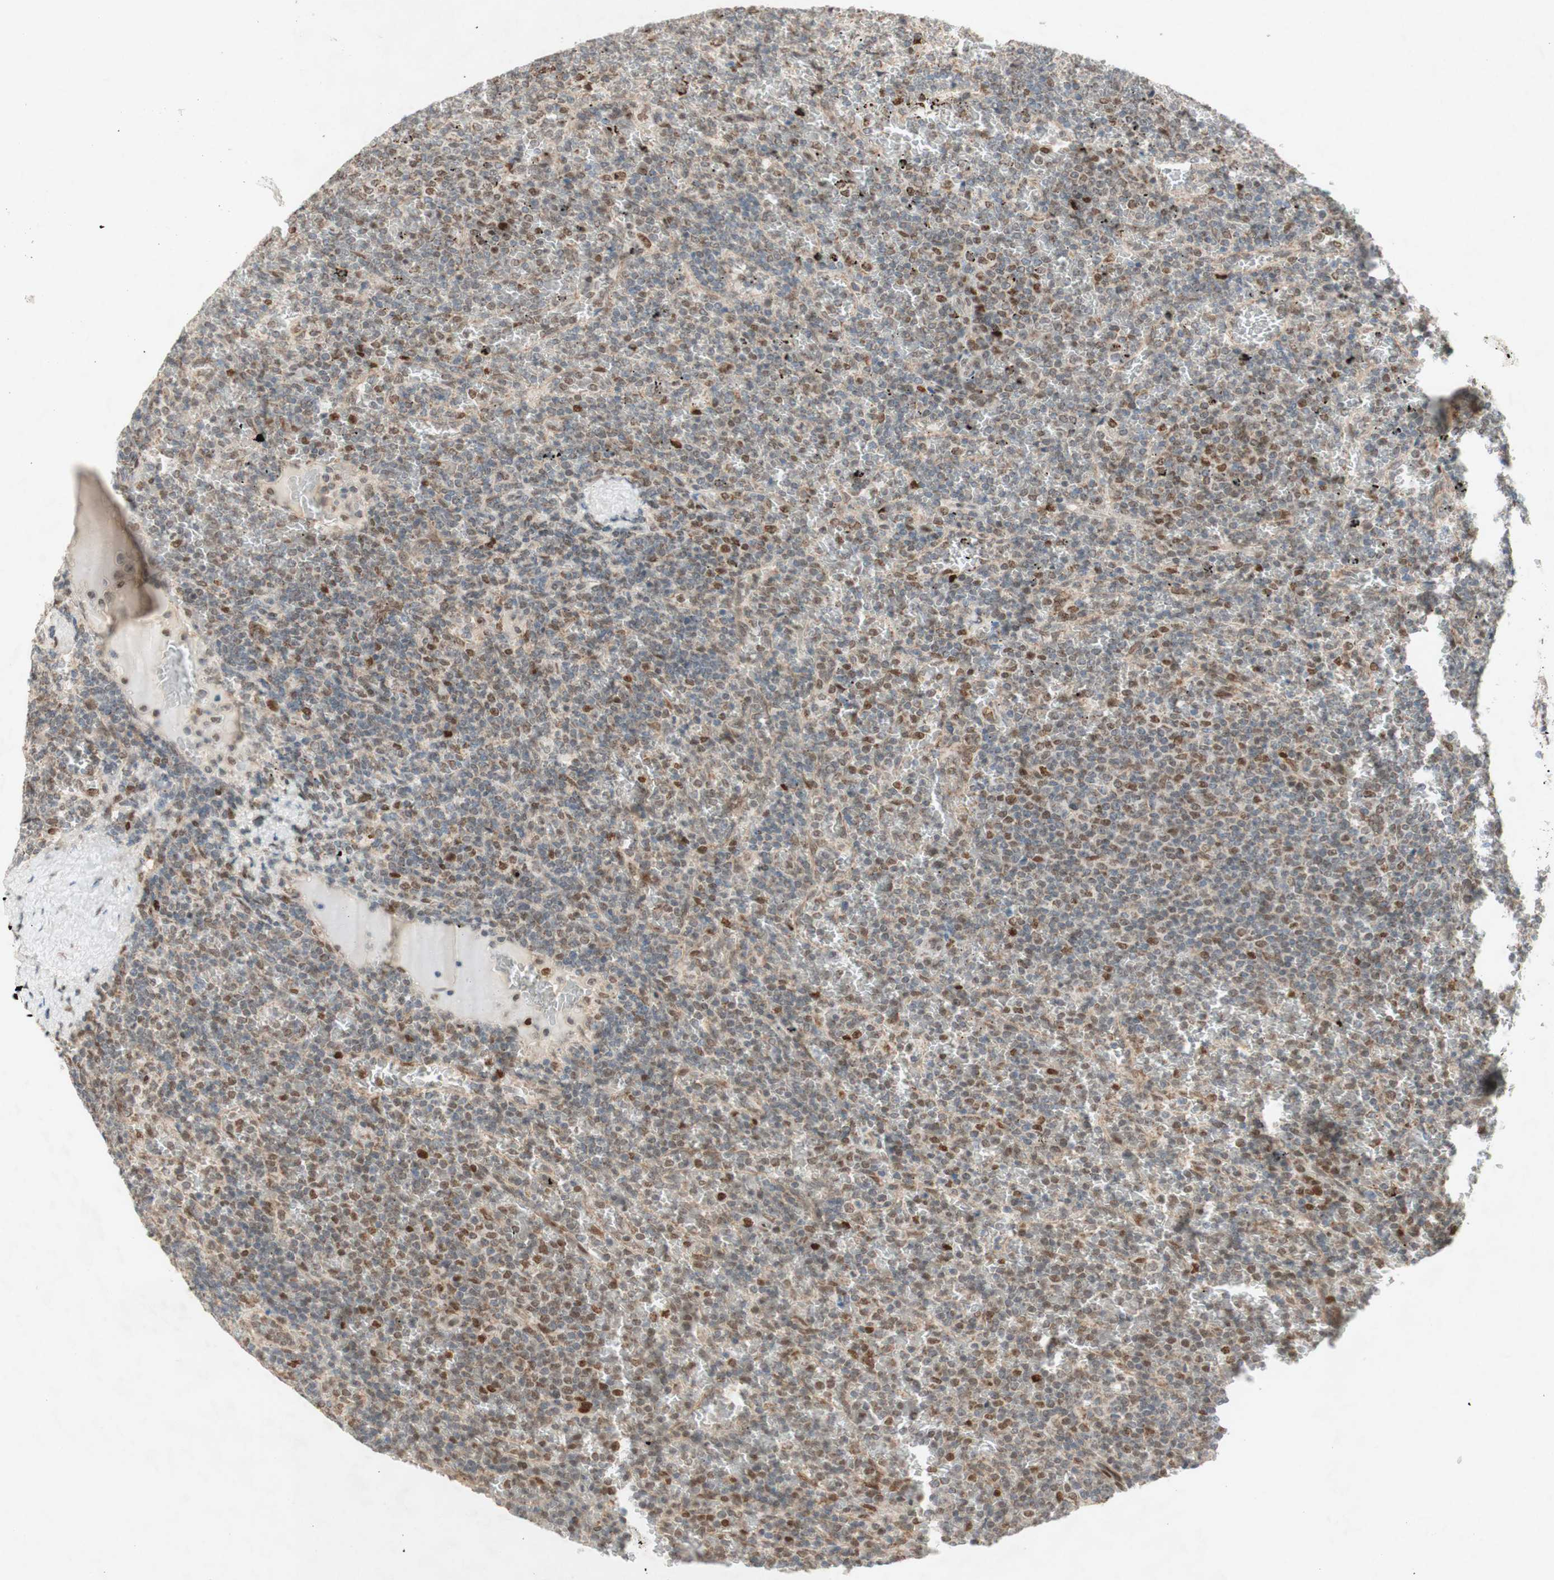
{"staining": {"intensity": "weak", "quantity": "25%-75%", "location": "nuclear"}, "tissue": "lymphoma", "cell_type": "Tumor cells", "image_type": "cancer", "snomed": [{"axis": "morphology", "description": "Malignant lymphoma, non-Hodgkin's type, Low grade"}, {"axis": "topography", "description": "Spleen"}], "caption": "Brown immunohistochemical staining in human malignant lymphoma, non-Hodgkin's type (low-grade) displays weak nuclear positivity in about 25%-75% of tumor cells. Nuclei are stained in blue.", "gene": "DNMT3A", "patient": {"sex": "female", "age": 77}}